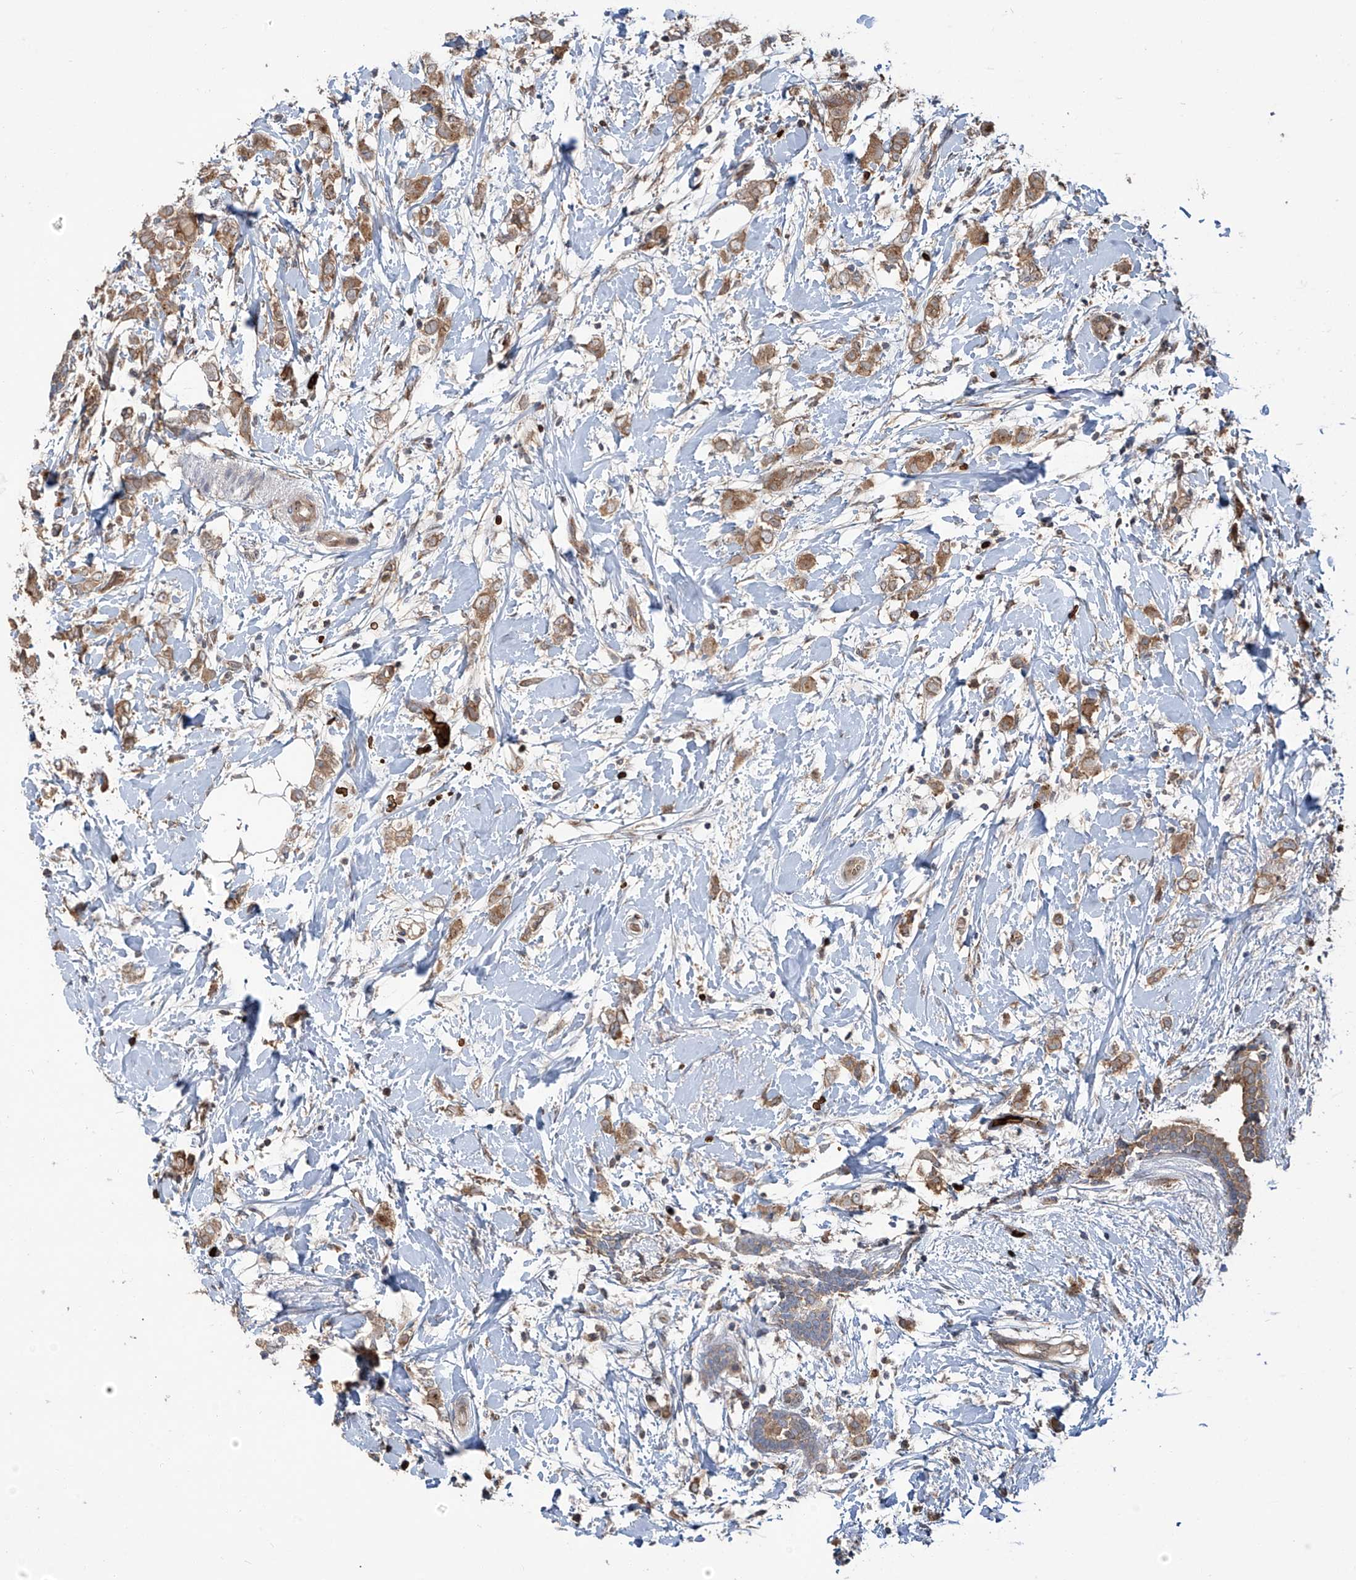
{"staining": {"intensity": "weak", "quantity": ">75%", "location": "cytoplasmic/membranous"}, "tissue": "breast cancer", "cell_type": "Tumor cells", "image_type": "cancer", "snomed": [{"axis": "morphology", "description": "Normal tissue, NOS"}, {"axis": "morphology", "description": "Lobular carcinoma"}, {"axis": "topography", "description": "Breast"}], "caption": "Lobular carcinoma (breast) tissue exhibits weak cytoplasmic/membranous expression in approximately >75% of tumor cells", "gene": "ZDHHC9", "patient": {"sex": "female", "age": 47}}